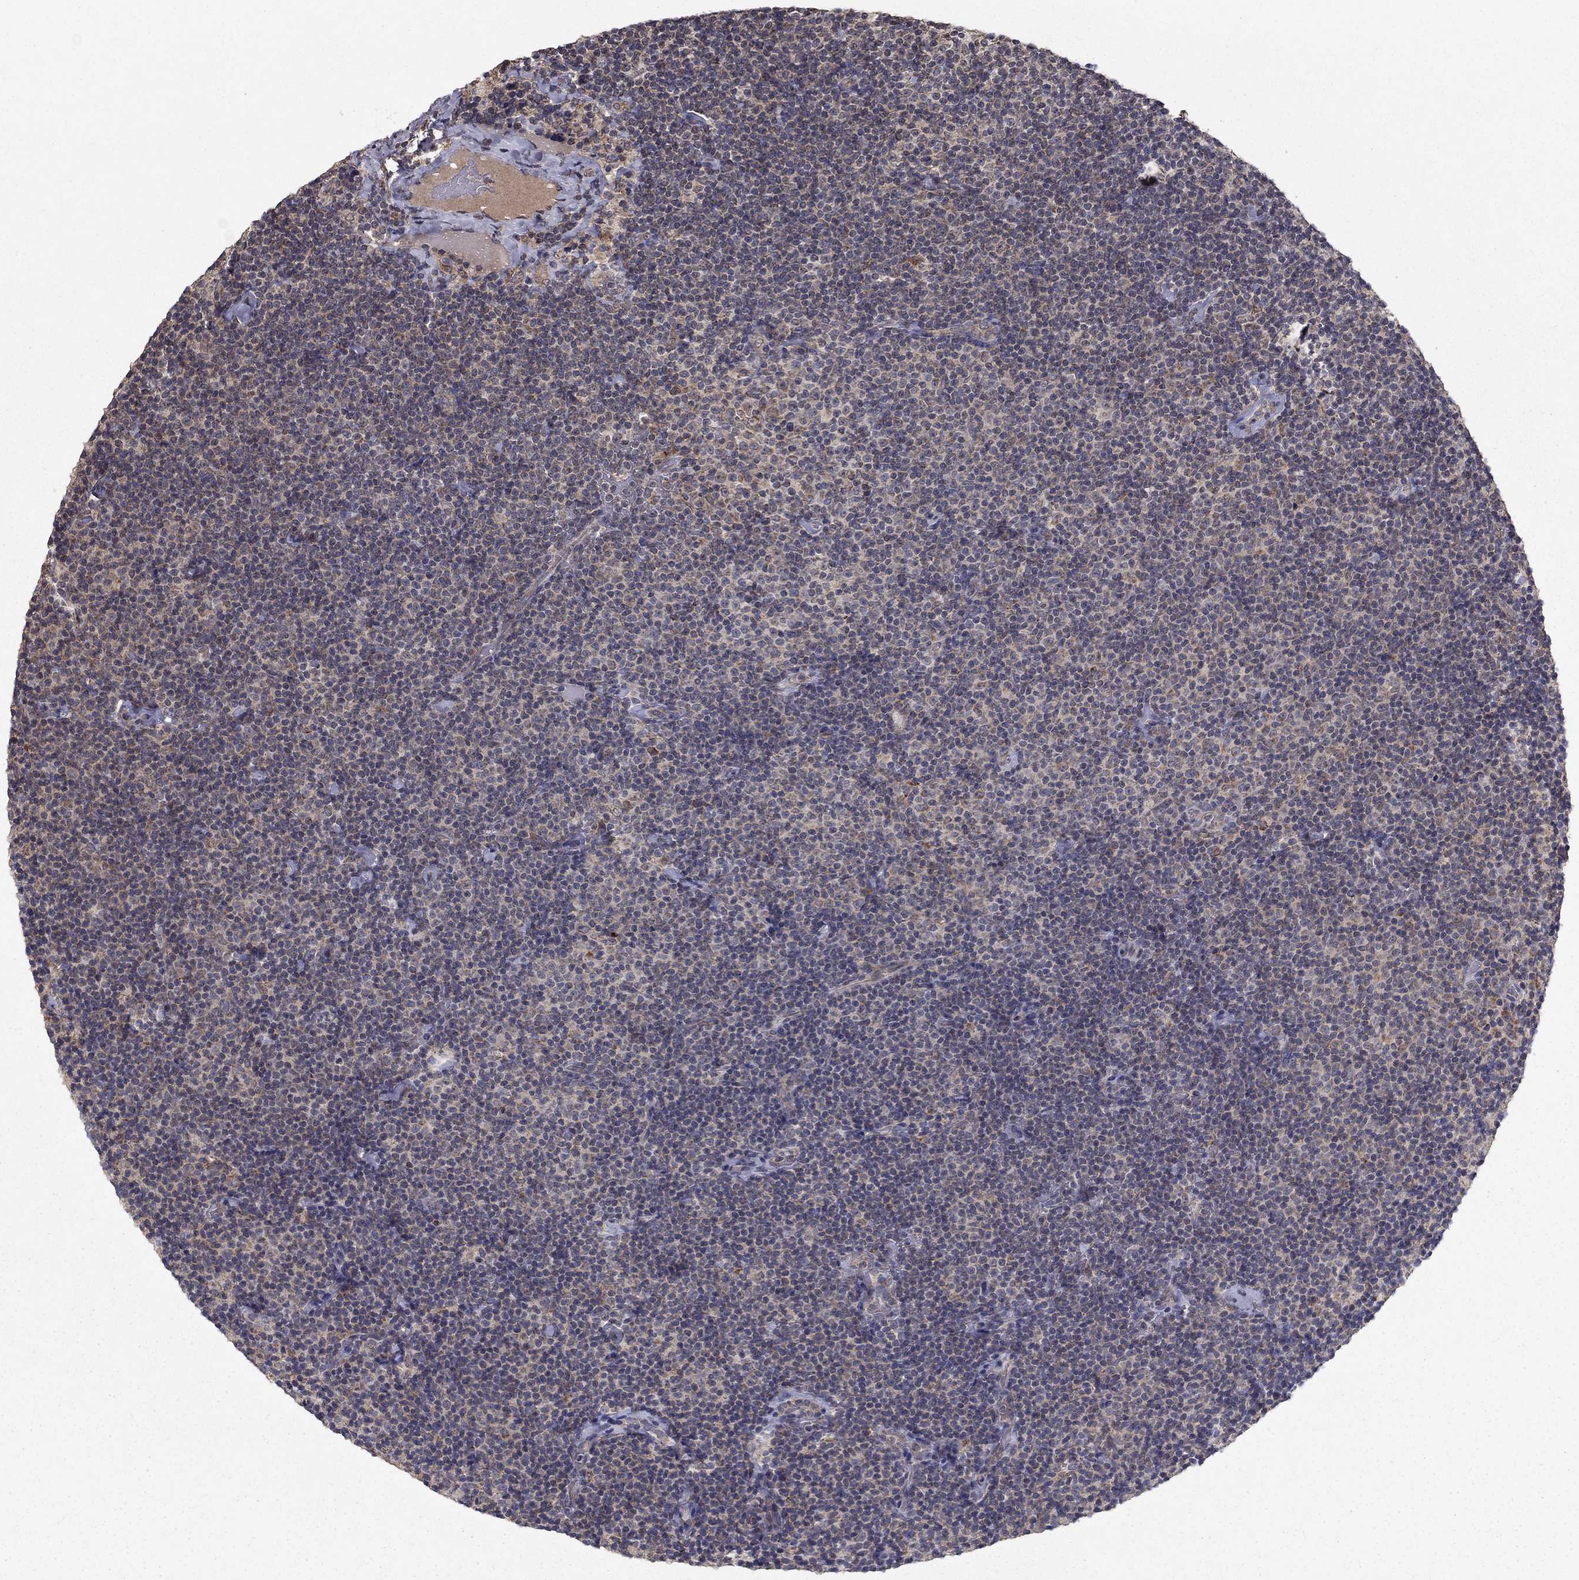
{"staining": {"intensity": "negative", "quantity": "none", "location": "none"}, "tissue": "lymphoma", "cell_type": "Tumor cells", "image_type": "cancer", "snomed": [{"axis": "morphology", "description": "Malignant lymphoma, non-Hodgkin's type, Low grade"}, {"axis": "topography", "description": "Lymph node"}], "caption": "Micrograph shows no protein staining in tumor cells of lymphoma tissue.", "gene": "SLC2A13", "patient": {"sex": "male", "age": 81}}